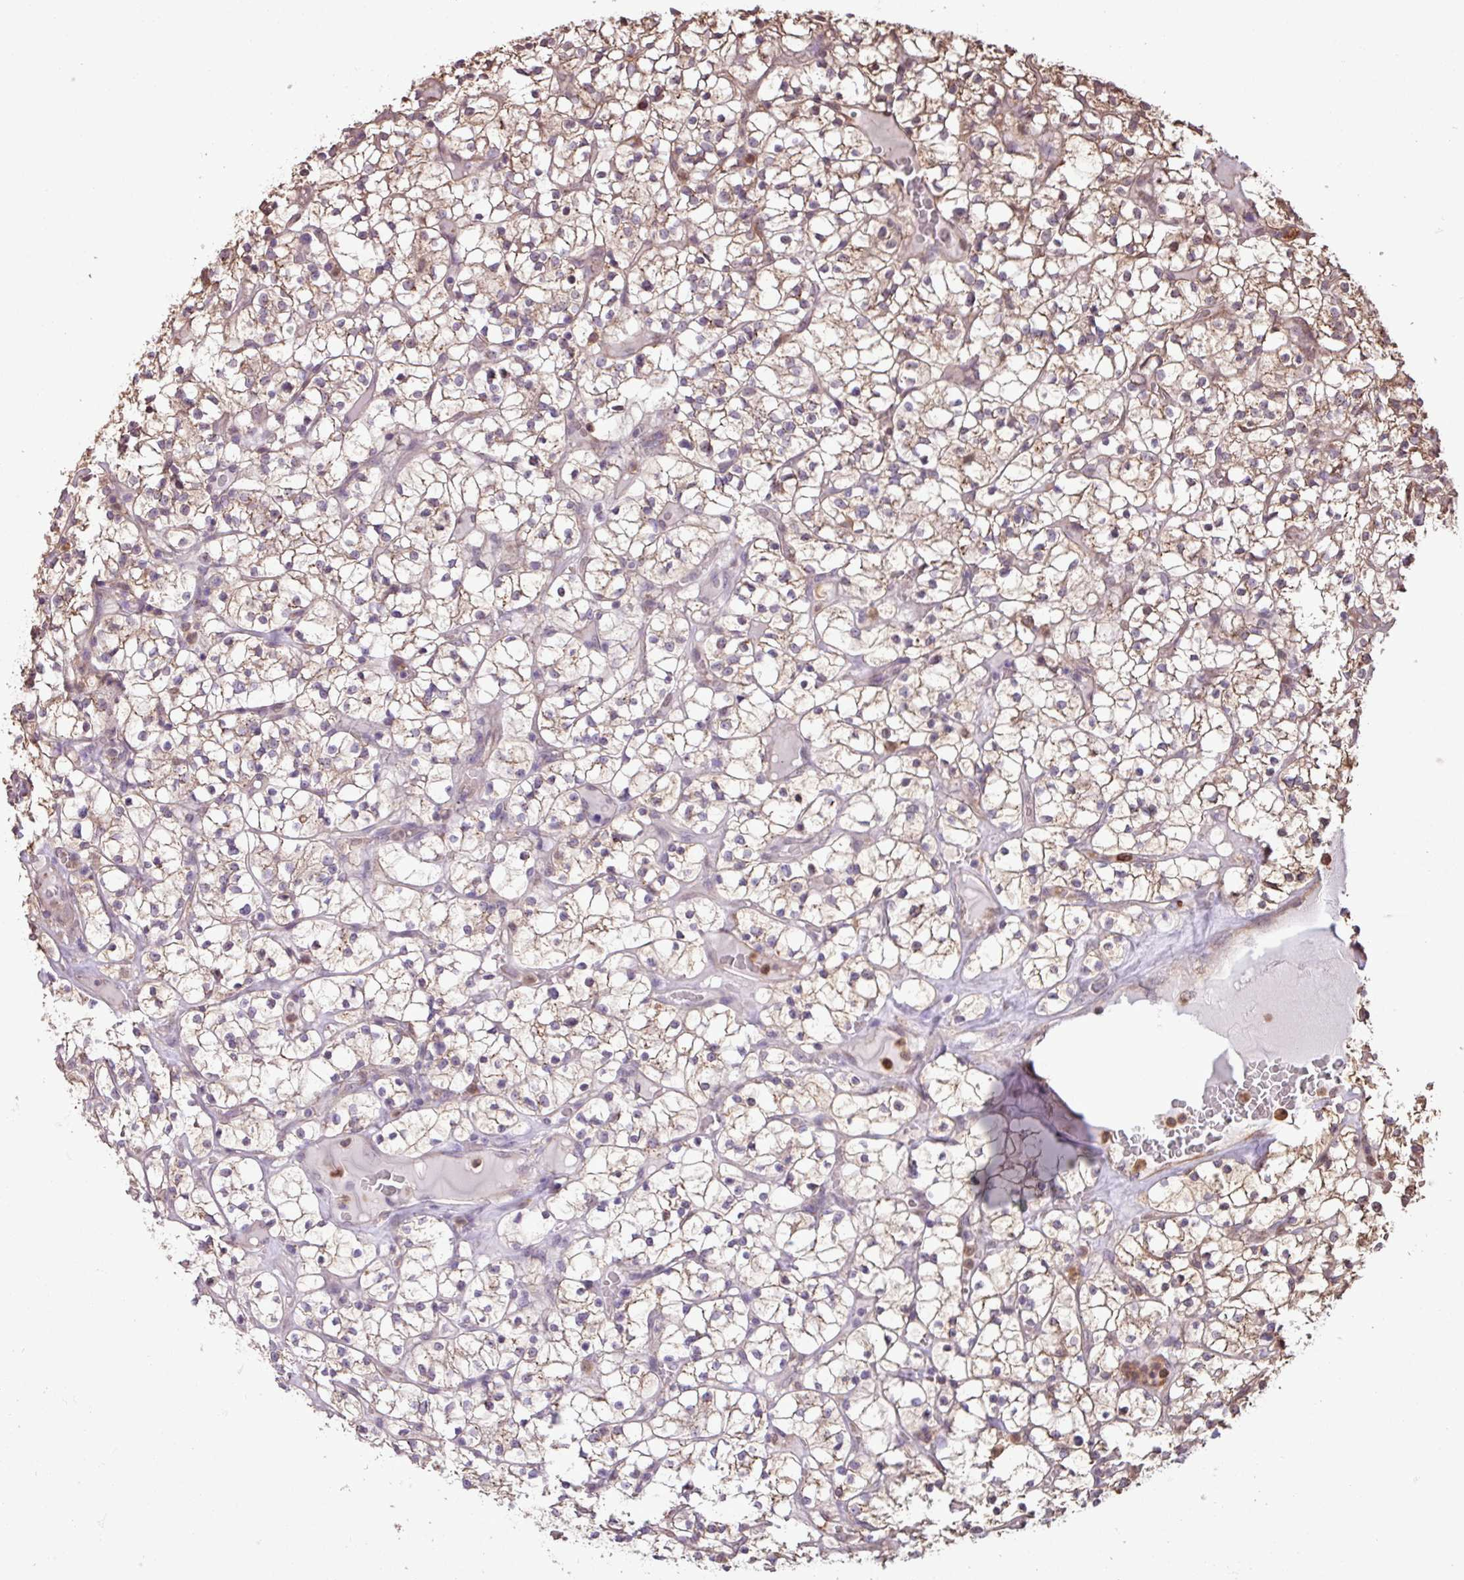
{"staining": {"intensity": "weak", "quantity": "<25%", "location": "cytoplasmic/membranous"}, "tissue": "renal cancer", "cell_type": "Tumor cells", "image_type": "cancer", "snomed": [{"axis": "morphology", "description": "Adenocarcinoma, NOS"}, {"axis": "topography", "description": "Kidney"}], "caption": "Tumor cells show no significant protein expression in adenocarcinoma (renal).", "gene": "CHST11", "patient": {"sex": "female", "age": 64}}